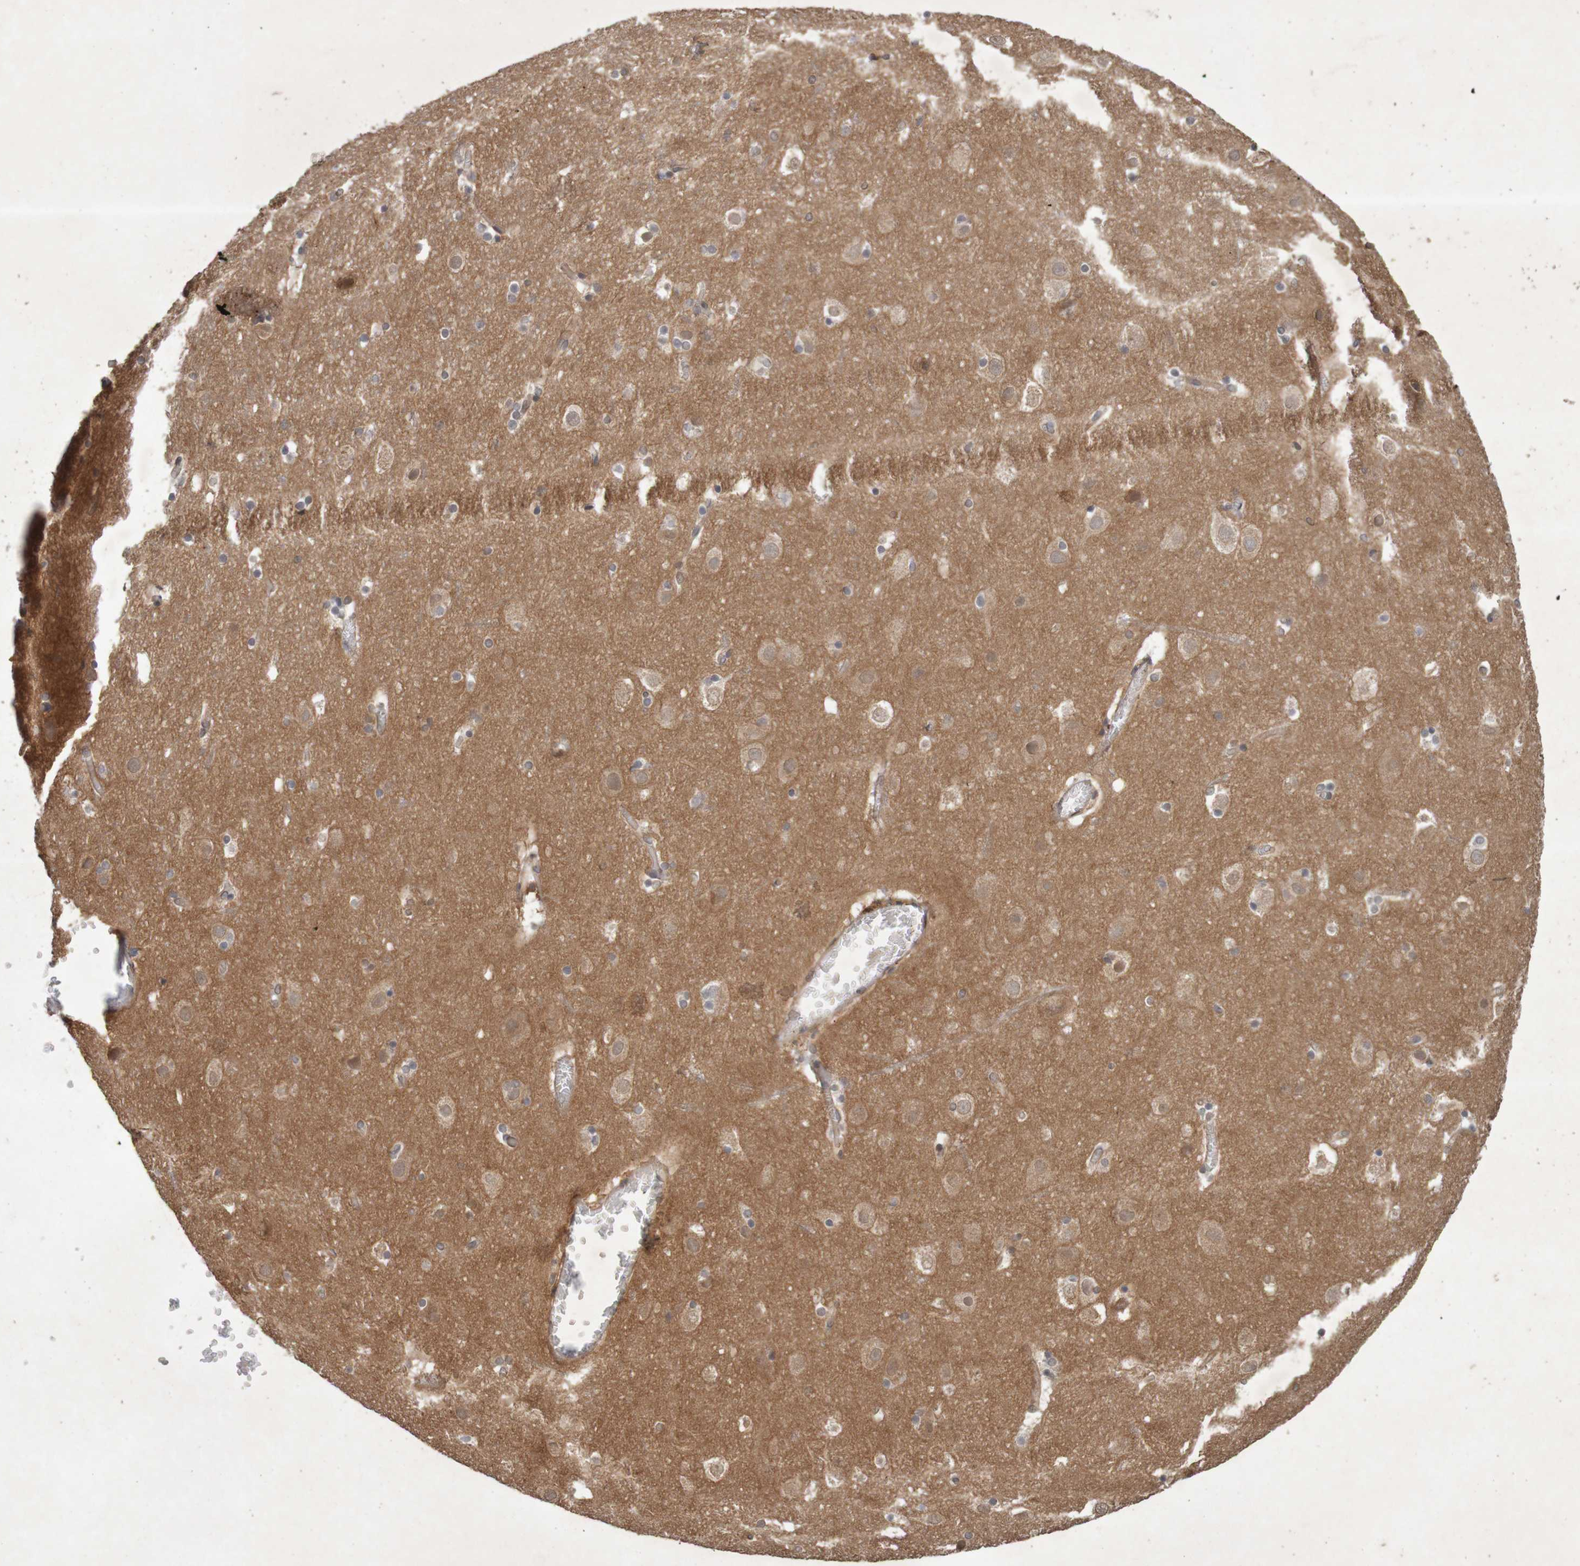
{"staining": {"intensity": "moderate", "quantity": ">75%", "location": "cytoplasmic/membranous"}, "tissue": "cerebral cortex", "cell_type": "Endothelial cells", "image_type": "normal", "snomed": [{"axis": "morphology", "description": "Normal tissue, NOS"}, {"axis": "topography", "description": "Cerebral cortex"}], "caption": "A photomicrograph showing moderate cytoplasmic/membranous staining in about >75% of endothelial cells in normal cerebral cortex, as visualized by brown immunohistochemical staining.", "gene": "ARHGEF11", "patient": {"sex": "male", "age": 45}}